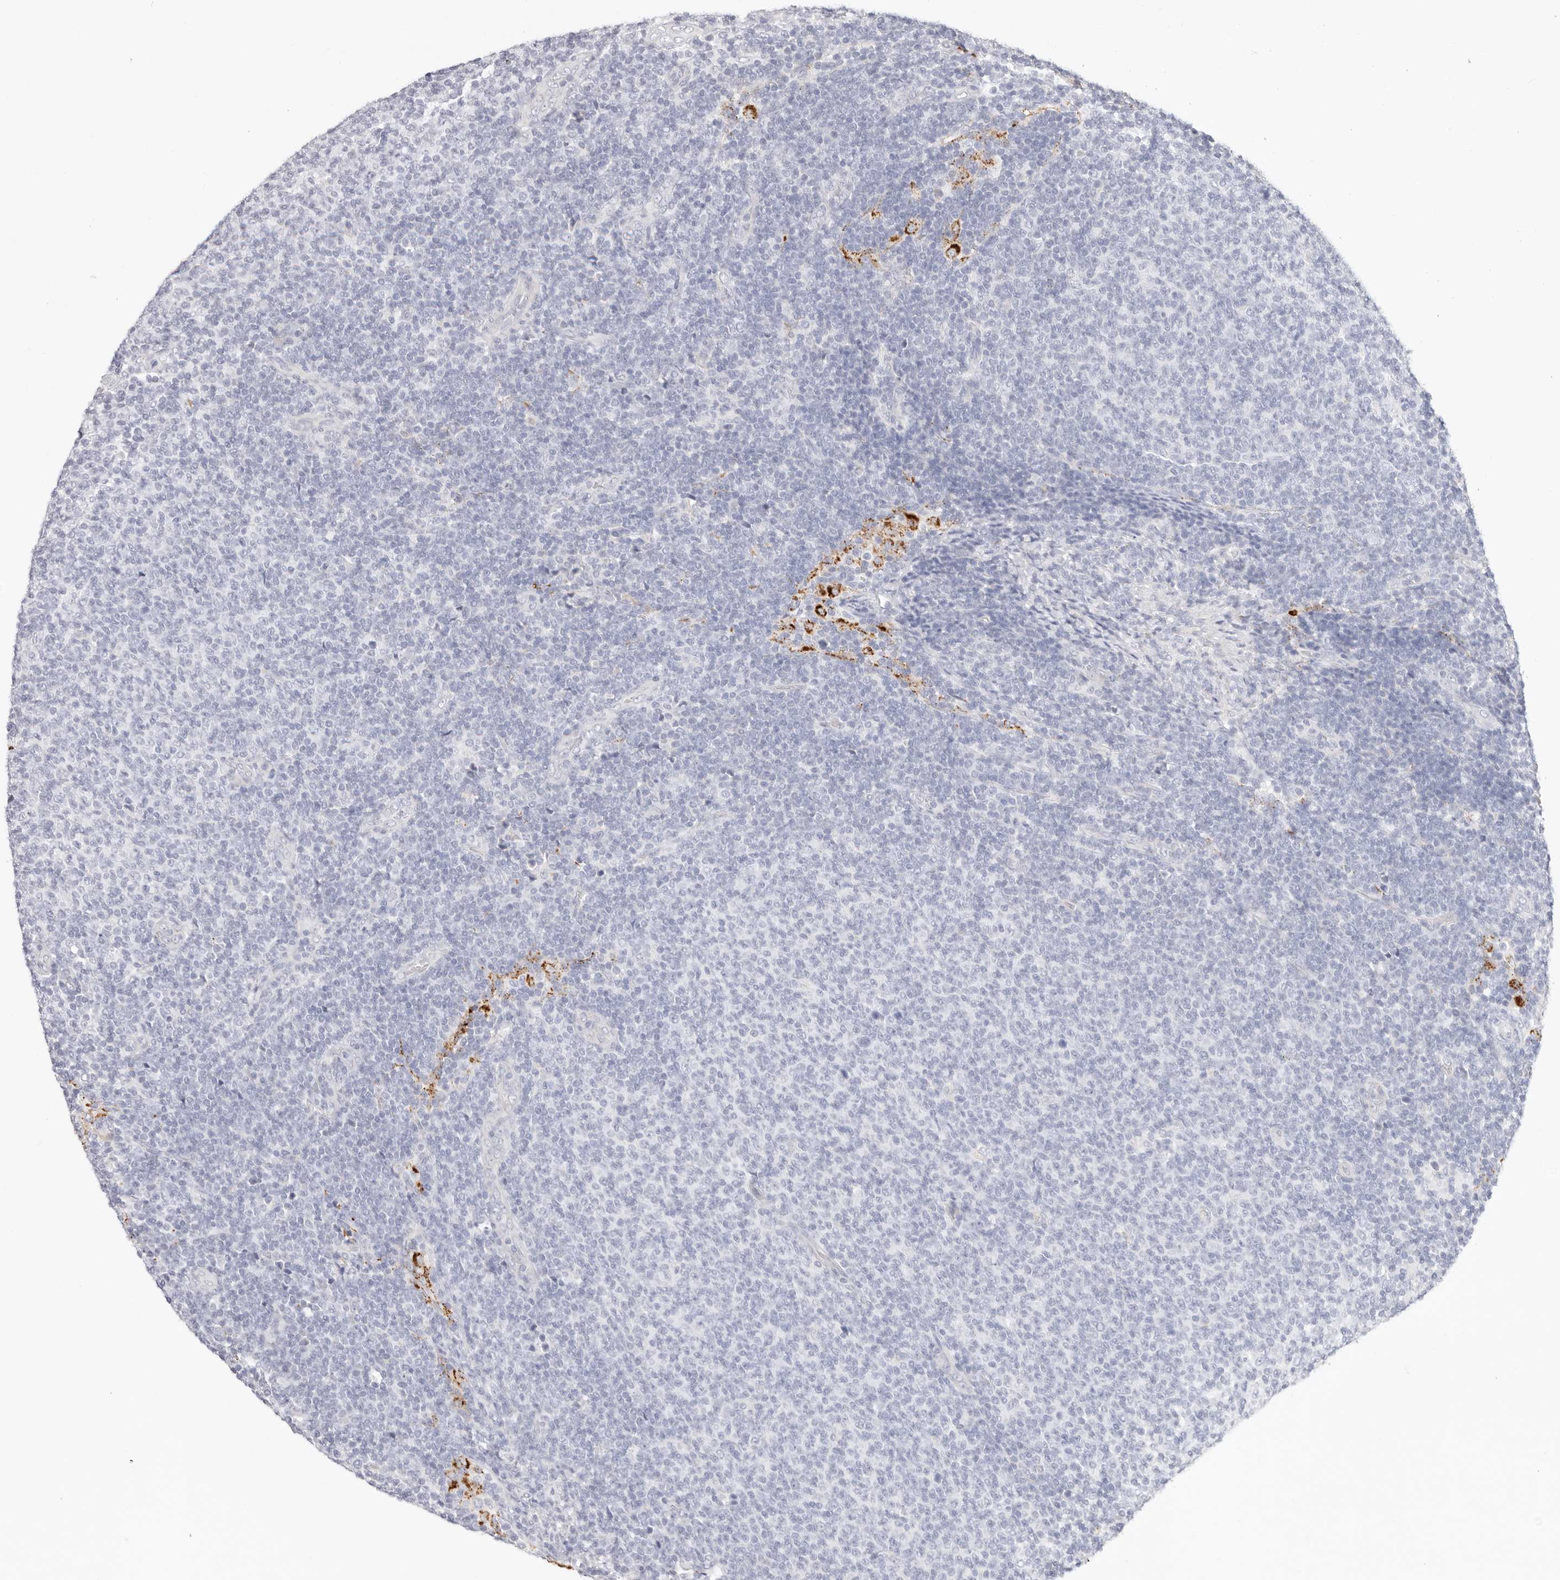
{"staining": {"intensity": "moderate", "quantity": "<25%", "location": "cytoplasmic/membranous"}, "tissue": "lymphoma", "cell_type": "Tumor cells", "image_type": "cancer", "snomed": [{"axis": "morphology", "description": "Malignant lymphoma, non-Hodgkin's type, Low grade"}, {"axis": "topography", "description": "Lymph node"}], "caption": "Low-grade malignant lymphoma, non-Hodgkin's type stained with a brown dye demonstrates moderate cytoplasmic/membranous positive expression in about <25% of tumor cells.", "gene": "STKLD1", "patient": {"sex": "male", "age": 66}}